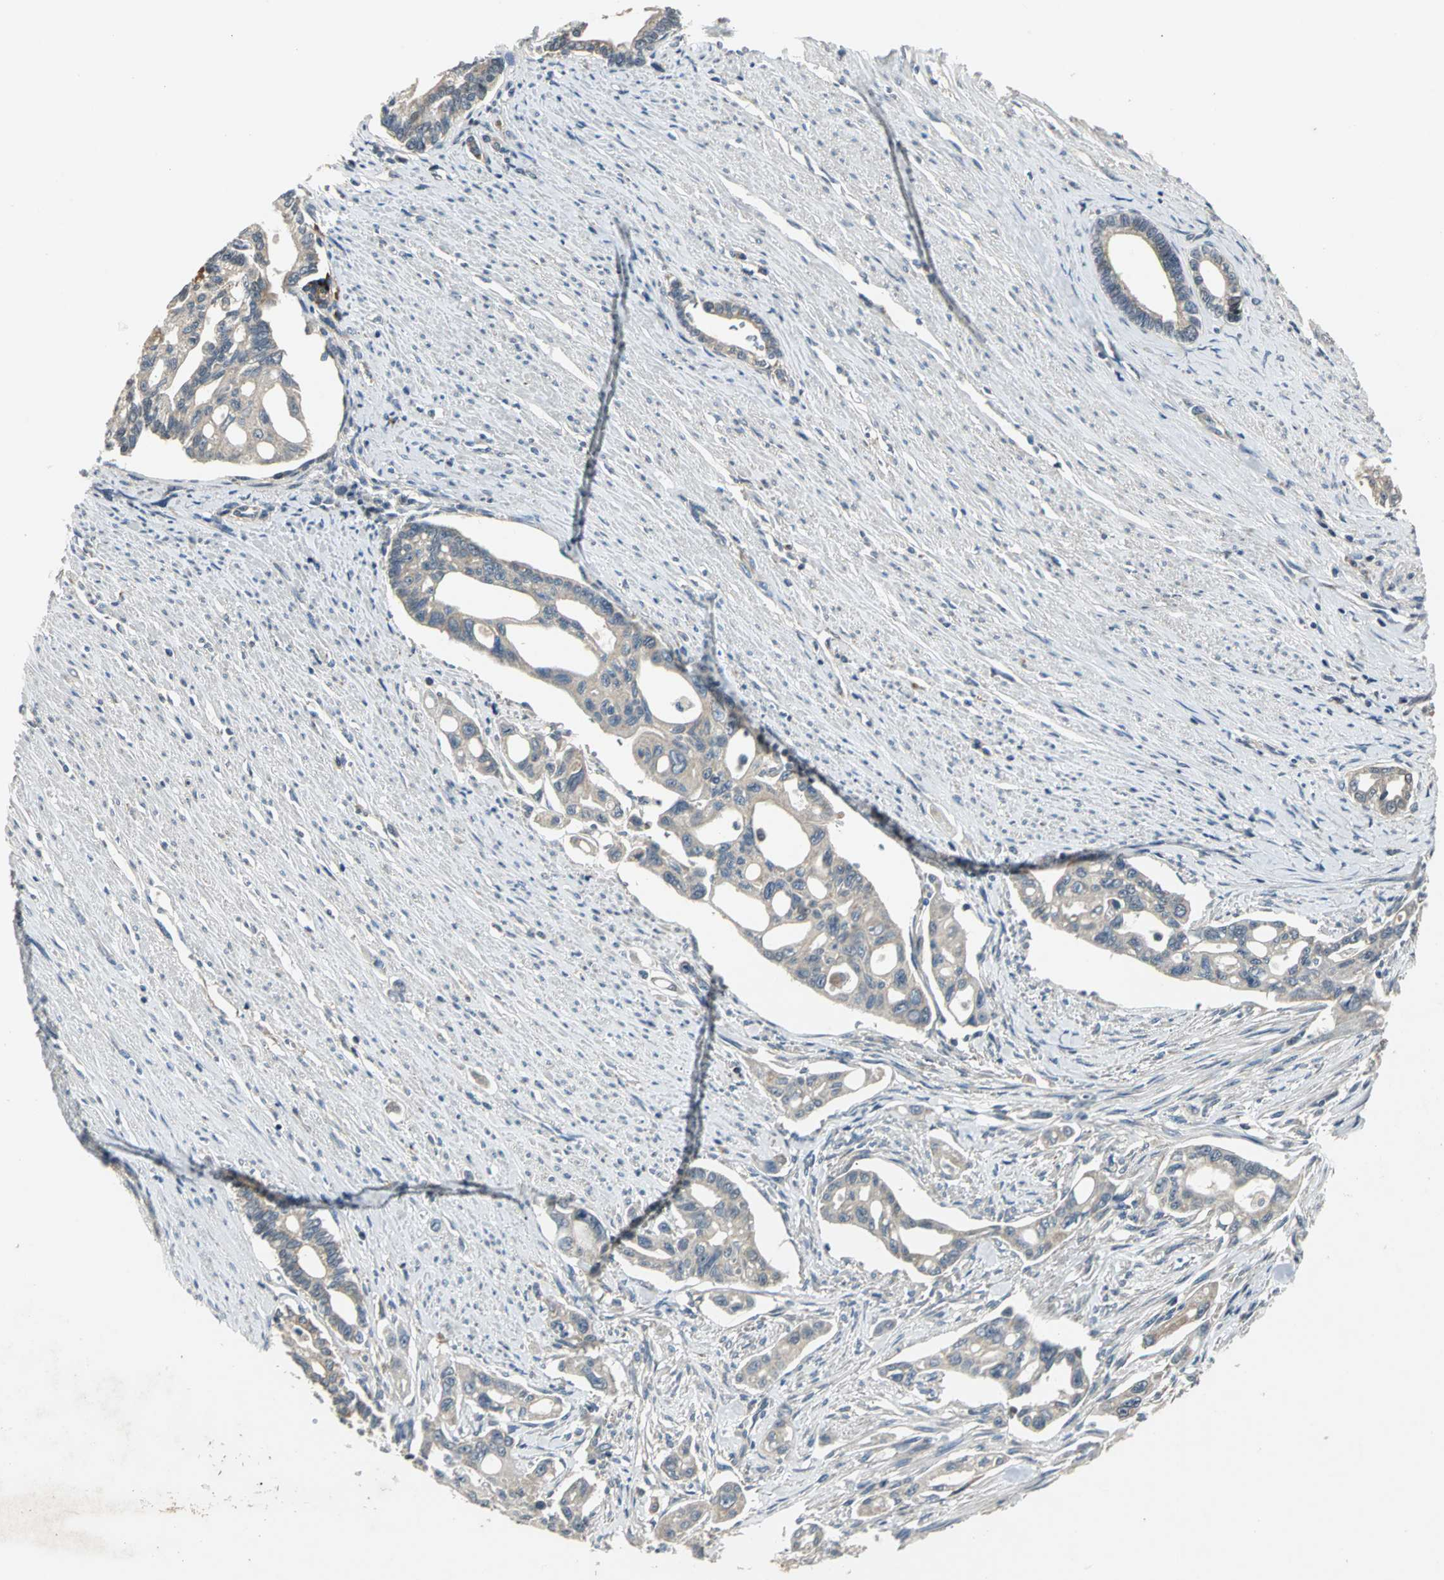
{"staining": {"intensity": "weak", "quantity": "25%-75%", "location": "cytoplasmic/membranous"}, "tissue": "pancreatic cancer", "cell_type": "Tumor cells", "image_type": "cancer", "snomed": [{"axis": "morphology", "description": "Normal tissue, NOS"}, {"axis": "topography", "description": "Pancreas"}], "caption": "The micrograph exhibits a brown stain indicating the presence of a protein in the cytoplasmic/membranous of tumor cells in pancreatic cancer.", "gene": "JADE3", "patient": {"sex": "male", "age": 42}}